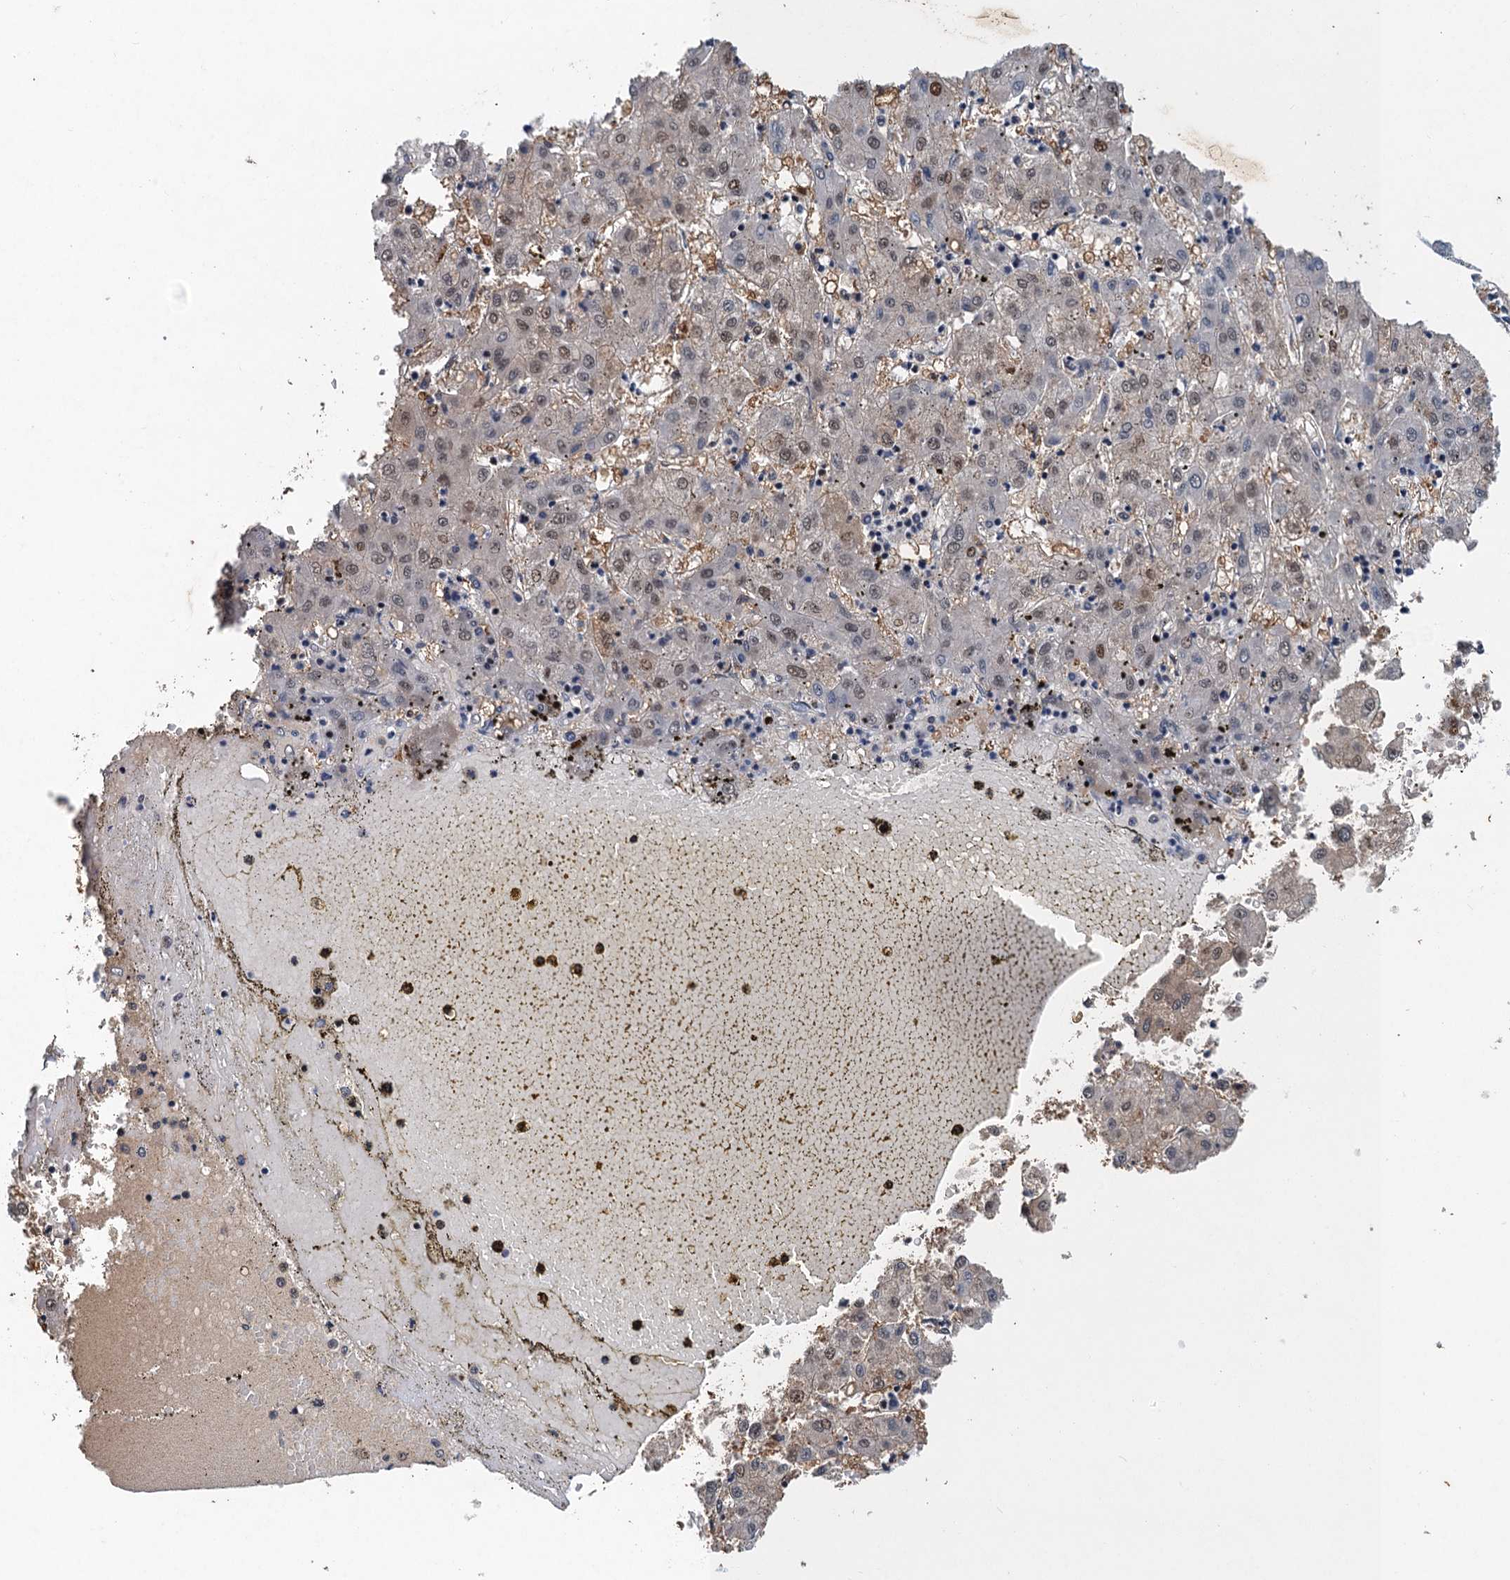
{"staining": {"intensity": "weak", "quantity": "25%-75%", "location": "nuclear"}, "tissue": "liver cancer", "cell_type": "Tumor cells", "image_type": "cancer", "snomed": [{"axis": "morphology", "description": "Carcinoma, Hepatocellular, NOS"}, {"axis": "topography", "description": "Liver"}], "caption": "Liver cancer tissue reveals weak nuclear staining in approximately 25%-75% of tumor cells", "gene": "CSTF3", "patient": {"sex": "male", "age": 72}}